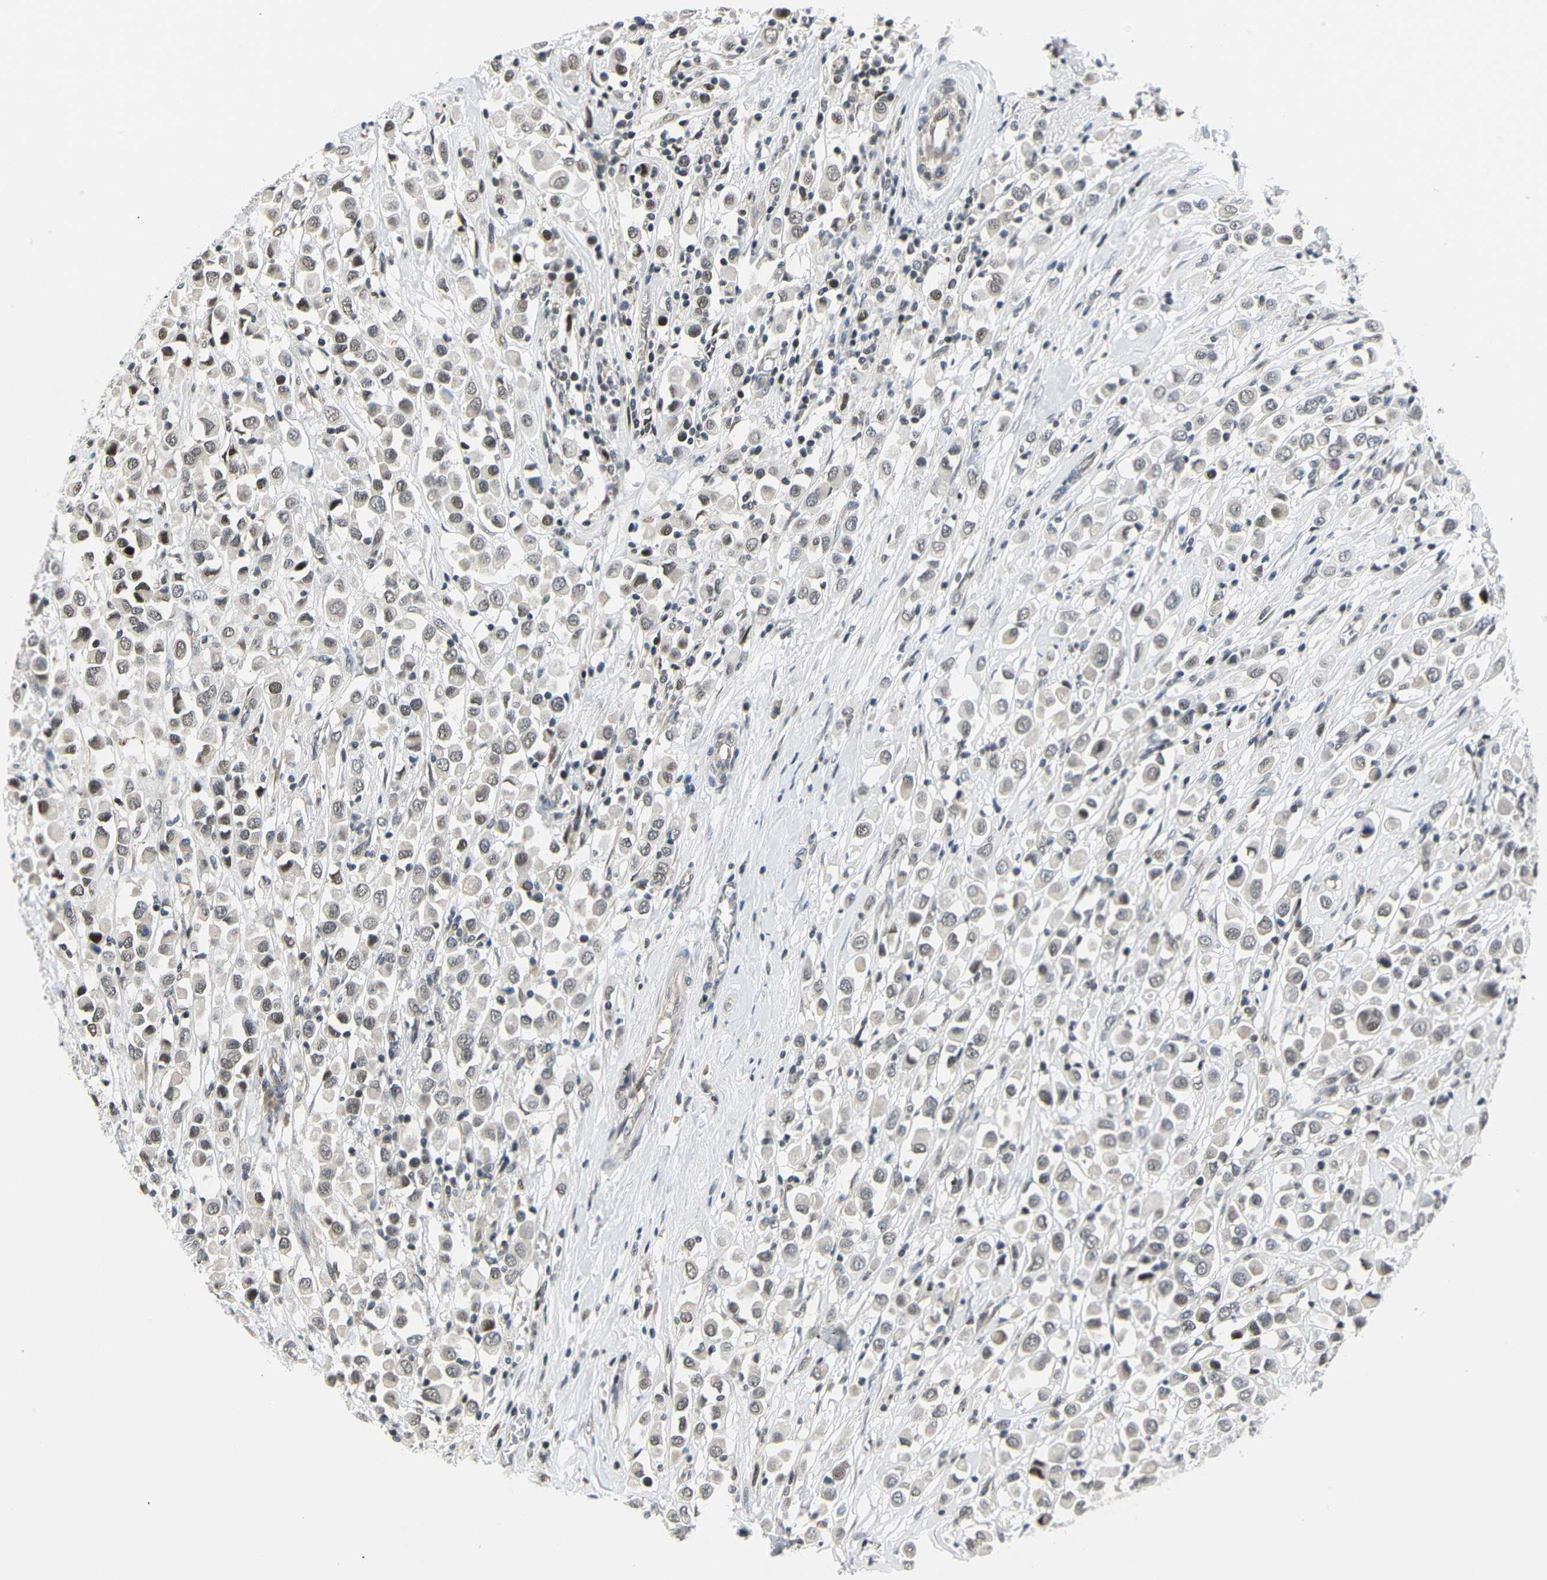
{"staining": {"intensity": "weak", "quantity": ">75%", "location": "nuclear"}, "tissue": "breast cancer", "cell_type": "Tumor cells", "image_type": "cancer", "snomed": [{"axis": "morphology", "description": "Duct carcinoma"}, {"axis": "topography", "description": "Breast"}], "caption": "Human breast cancer (infiltrating ductal carcinoma) stained with a brown dye reveals weak nuclear positive staining in about >75% of tumor cells.", "gene": "IMPG2", "patient": {"sex": "female", "age": 61}}